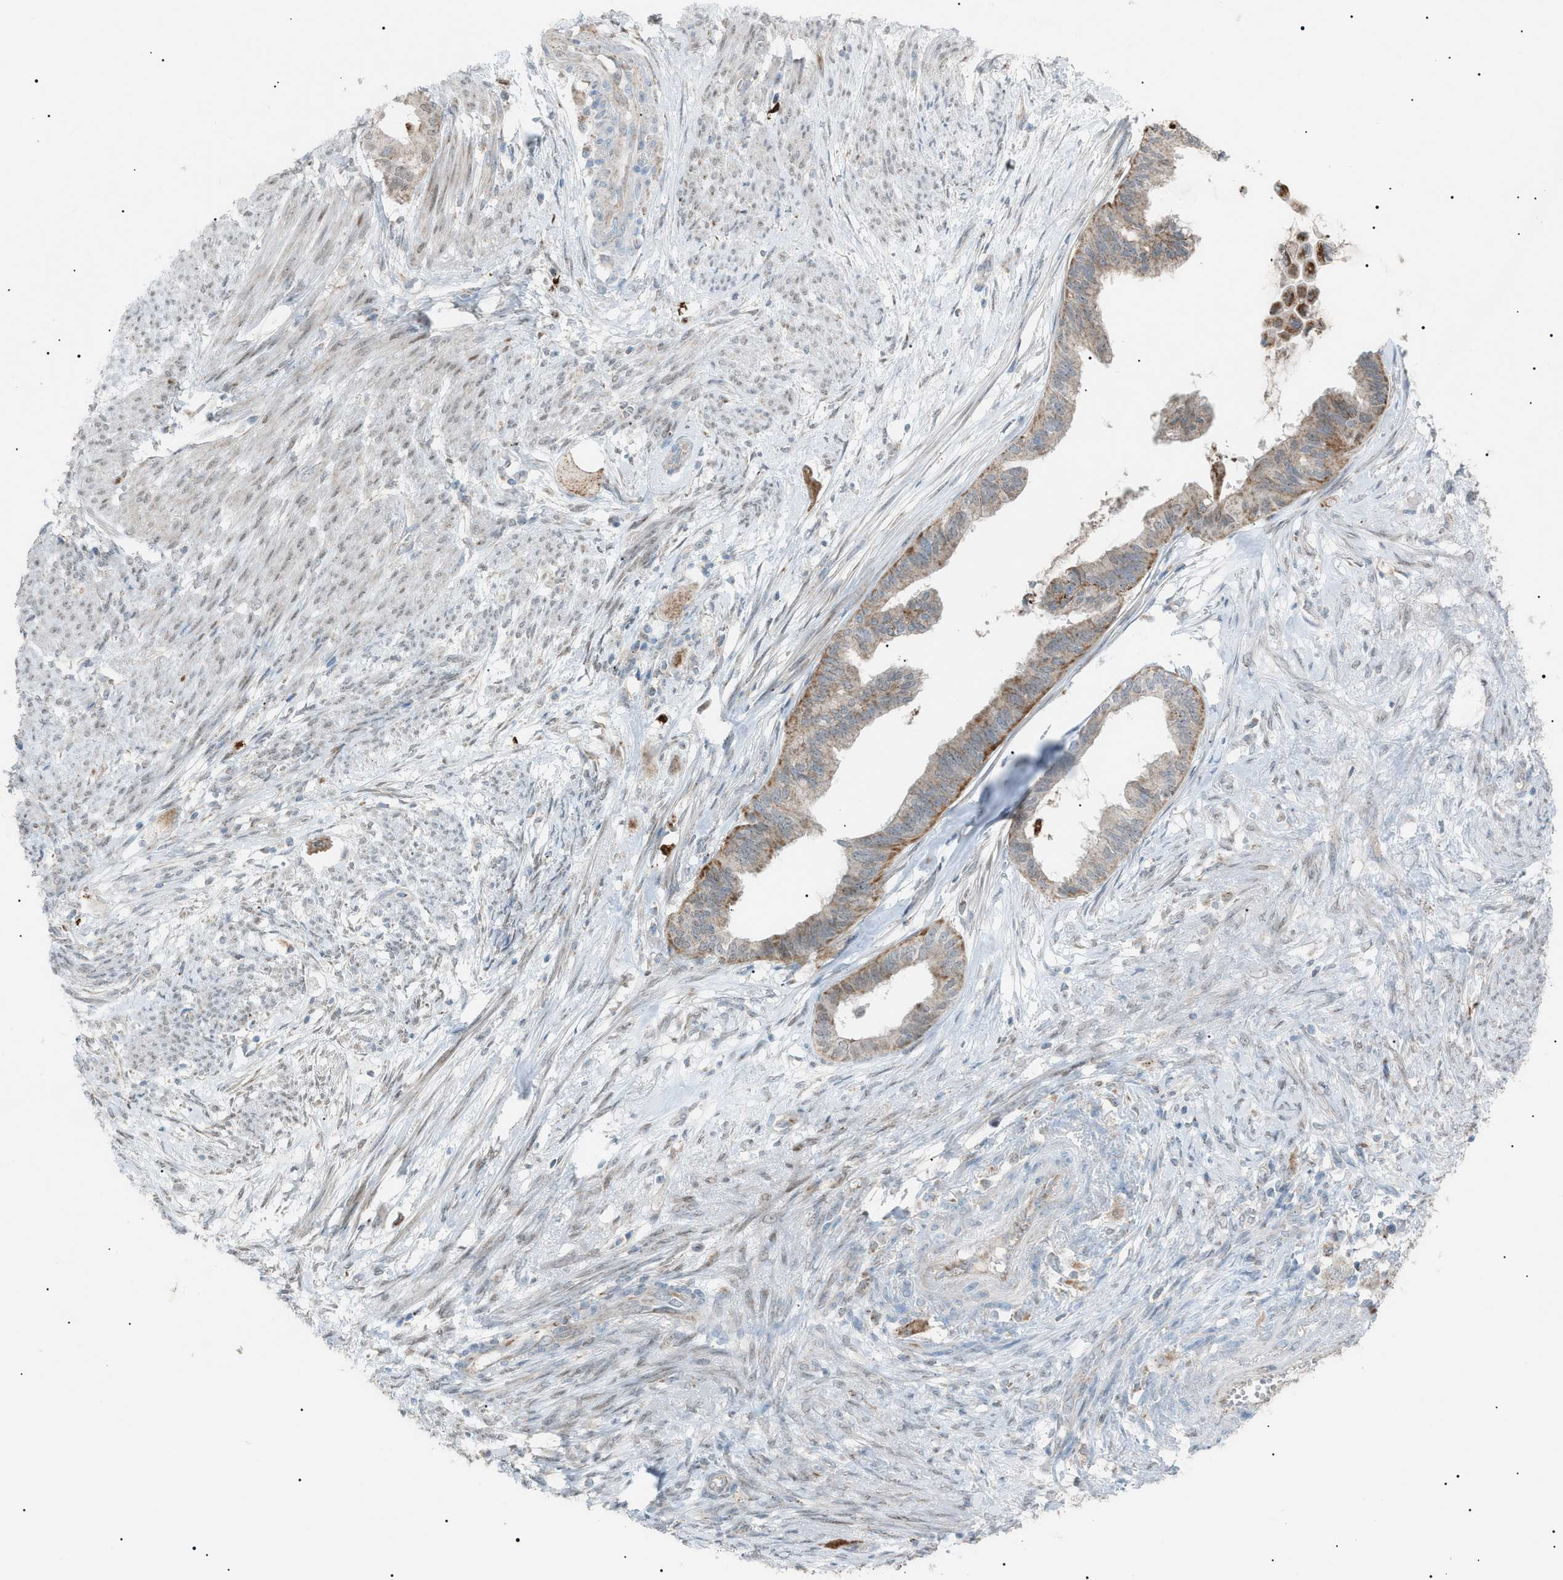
{"staining": {"intensity": "moderate", "quantity": "<25%", "location": "cytoplasmic/membranous"}, "tissue": "cervical cancer", "cell_type": "Tumor cells", "image_type": "cancer", "snomed": [{"axis": "morphology", "description": "Normal tissue, NOS"}, {"axis": "morphology", "description": "Adenocarcinoma, NOS"}, {"axis": "topography", "description": "Cervix"}, {"axis": "topography", "description": "Endometrium"}], "caption": "Immunohistochemistry staining of cervical cancer (adenocarcinoma), which shows low levels of moderate cytoplasmic/membranous positivity in about <25% of tumor cells indicating moderate cytoplasmic/membranous protein staining. The staining was performed using DAB (brown) for protein detection and nuclei were counterstained in hematoxylin (blue).", "gene": "ZNF516", "patient": {"sex": "female", "age": 86}}